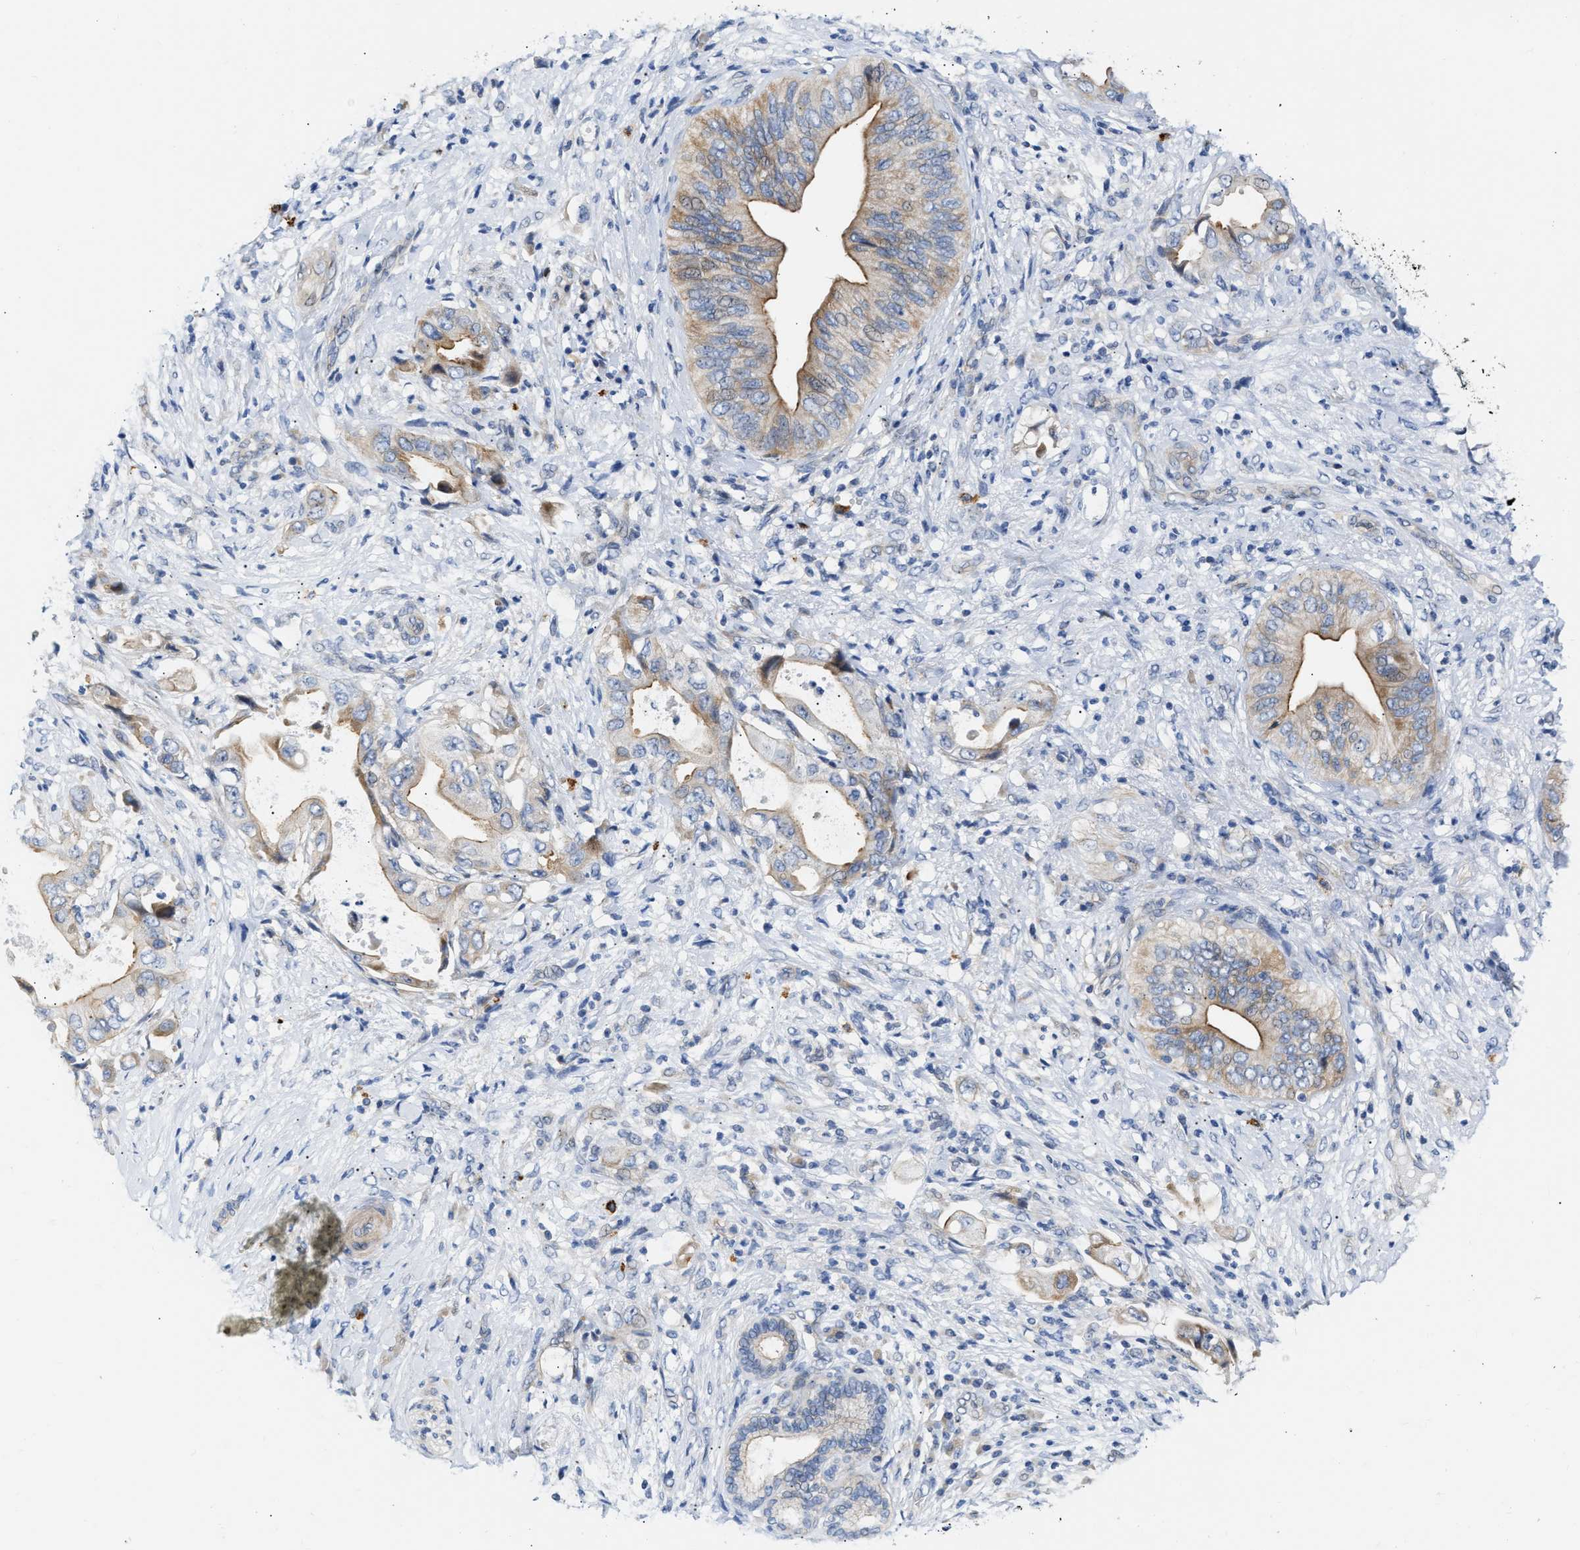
{"staining": {"intensity": "moderate", "quantity": "25%-75%", "location": "cytoplasmic/membranous"}, "tissue": "liver cancer", "cell_type": "Tumor cells", "image_type": "cancer", "snomed": [{"axis": "morphology", "description": "Cholangiocarcinoma"}, {"axis": "topography", "description": "Liver"}], "caption": "Liver cancer (cholangiocarcinoma) stained with immunohistochemistry exhibits moderate cytoplasmic/membranous positivity in about 25%-75% of tumor cells.", "gene": "FHL1", "patient": {"sex": "male", "age": 58}}